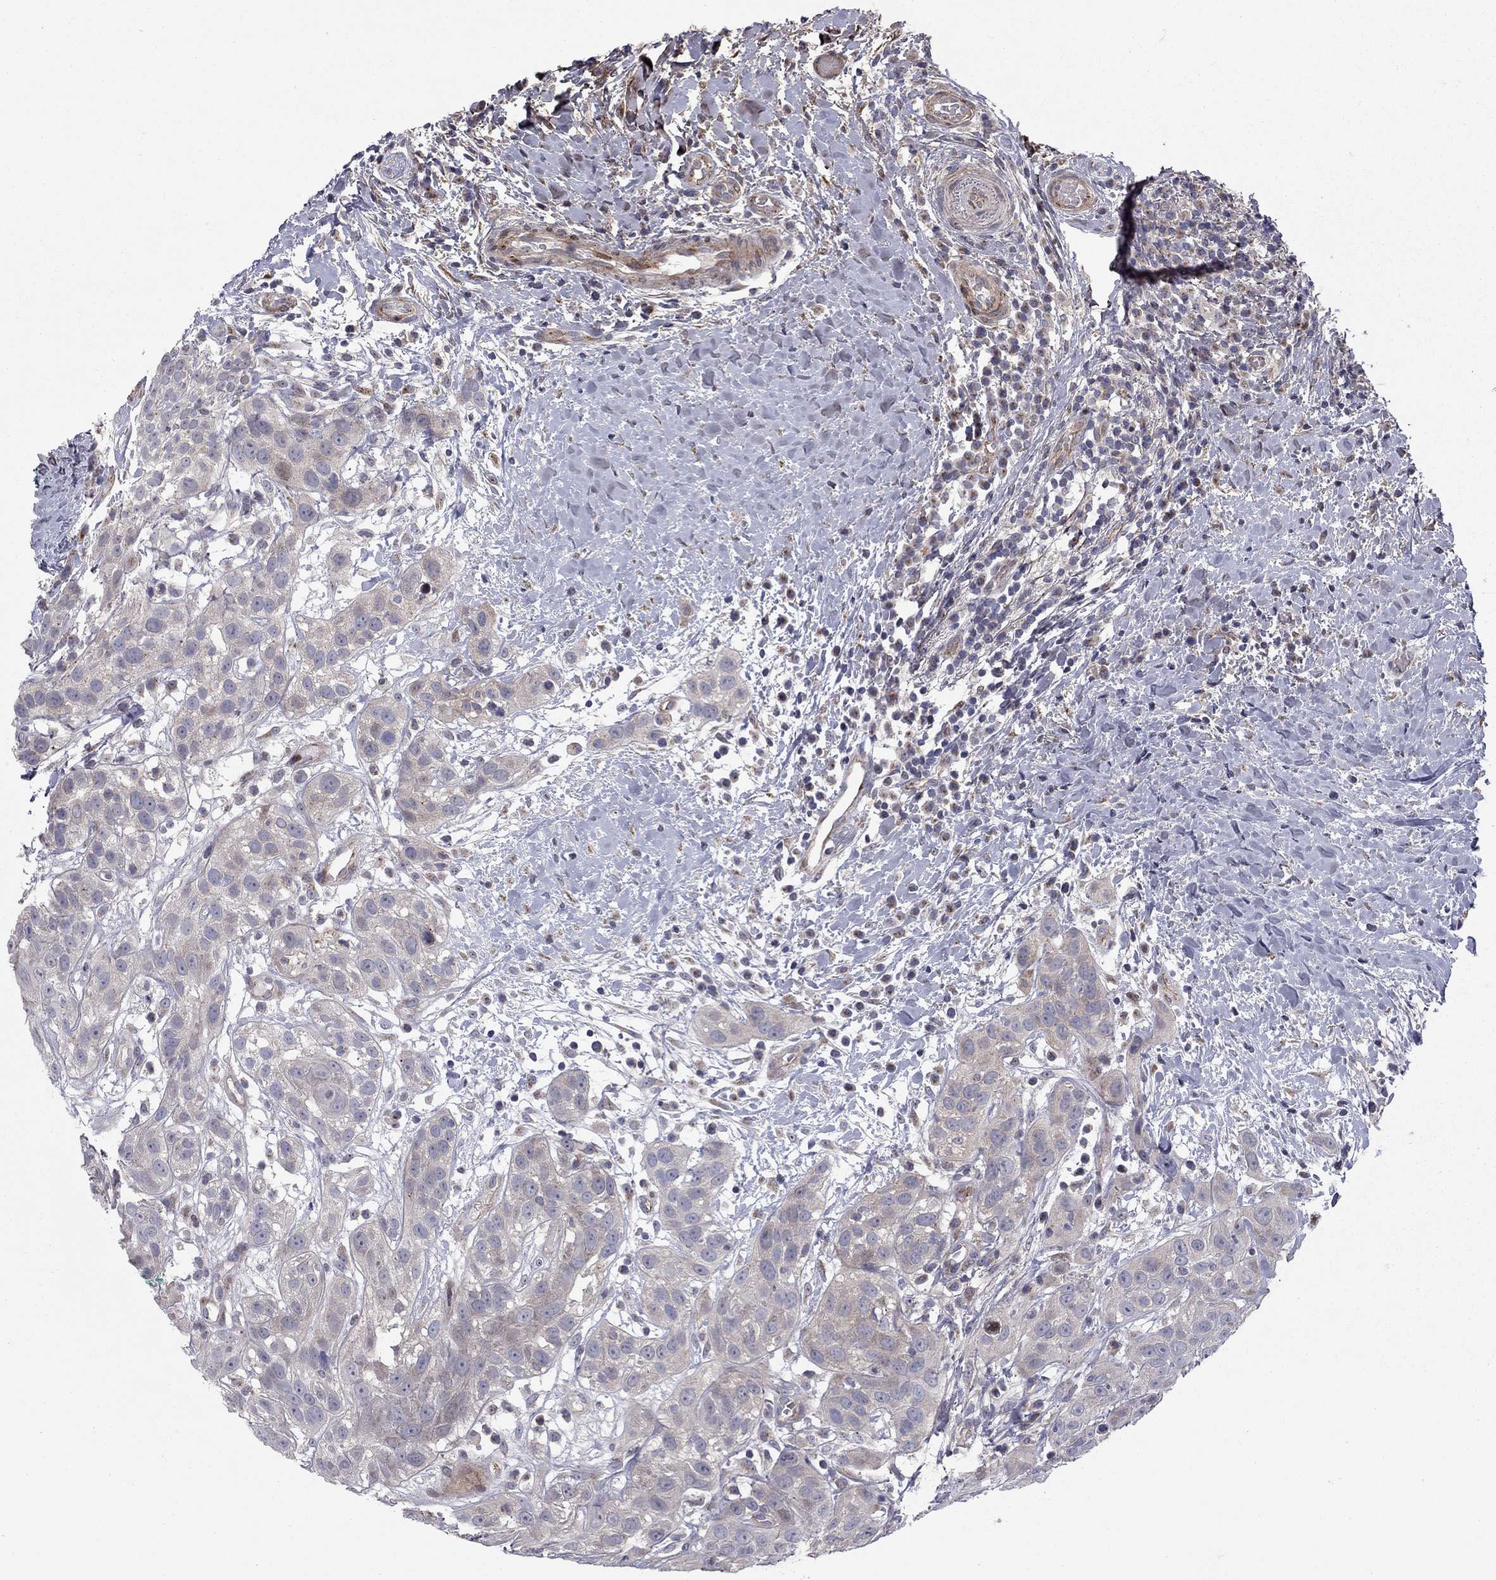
{"staining": {"intensity": "weak", "quantity": "<25%", "location": "cytoplasmic/membranous"}, "tissue": "head and neck cancer", "cell_type": "Tumor cells", "image_type": "cancer", "snomed": [{"axis": "morphology", "description": "Normal tissue, NOS"}, {"axis": "morphology", "description": "Squamous cell carcinoma, NOS"}, {"axis": "topography", "description": "Oral tissue"}, {"axis": "topography", "description": "Salivary gland"}, {"axis": "topography", "description": "Head-Neck"}], "caption": "Immunohistochemical staining of human squamous cell carcinoma (head and neck) reveals no significant positivity in tumor cells. The staining is performed using DAB (3,3'-diaminobenzidine) brown chromogen with nuclei counter-stained in using hematoxylin.", "gene": "DUSP7", "patient": {"sex": "female", "age": 62}}